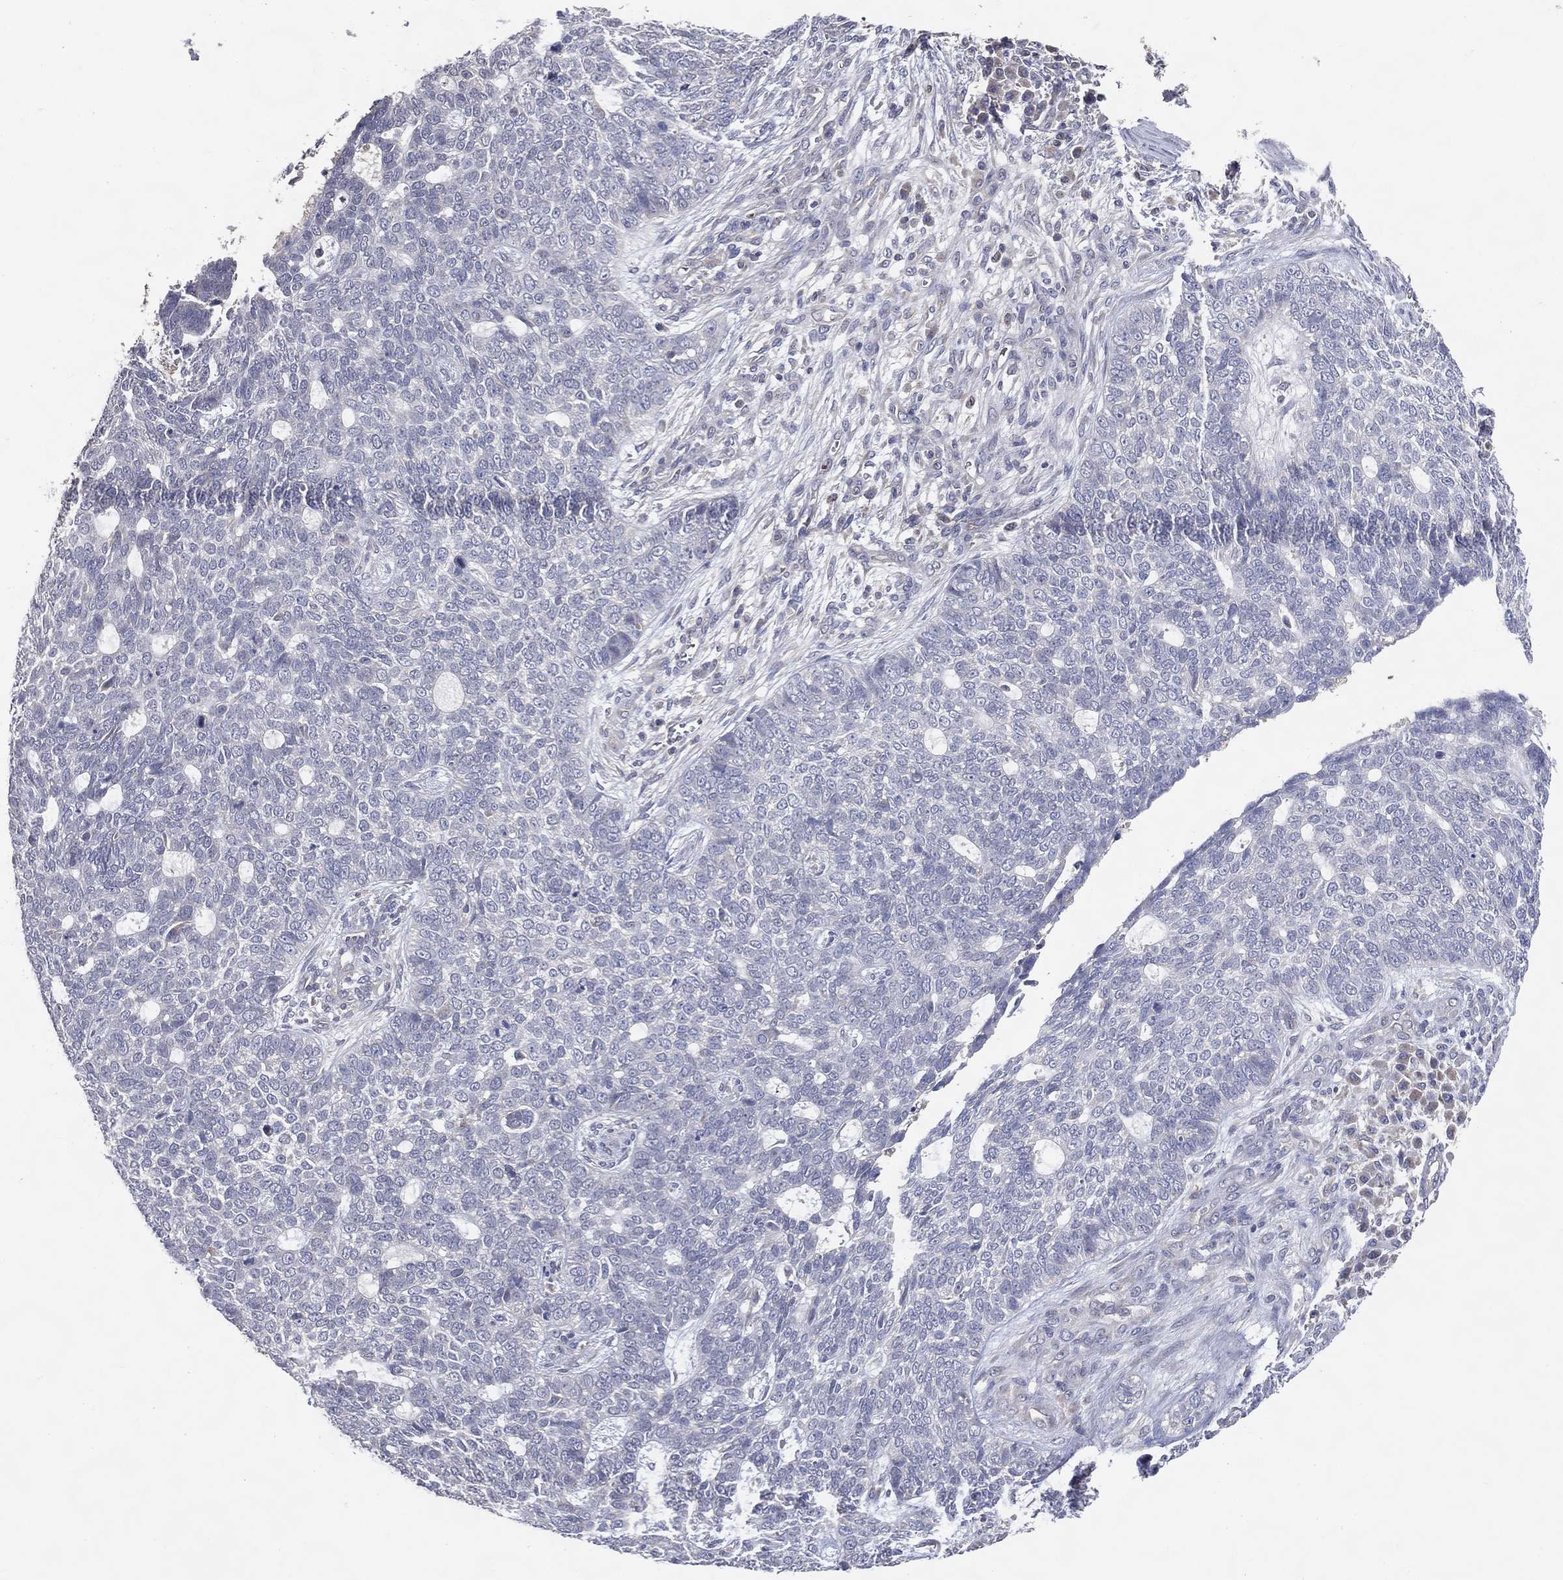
{"staining": {"intensity": "negative", "quantity": "none", "location": "none"}, "tissue": "skin cancer", "cell_type": "Tumor cells", "image_type": "cancer", "snomed": [{"axis": "morphology", "description": "Basal cell carcinoma"}, {"axis": "topography", "description": "Skin"}], "caption": "Tumor cells are negative for brown protein staining in basal cell carcinoma (skin).", "gene": "DNAH7", "patient": {"sex": "female", "age": 69}}